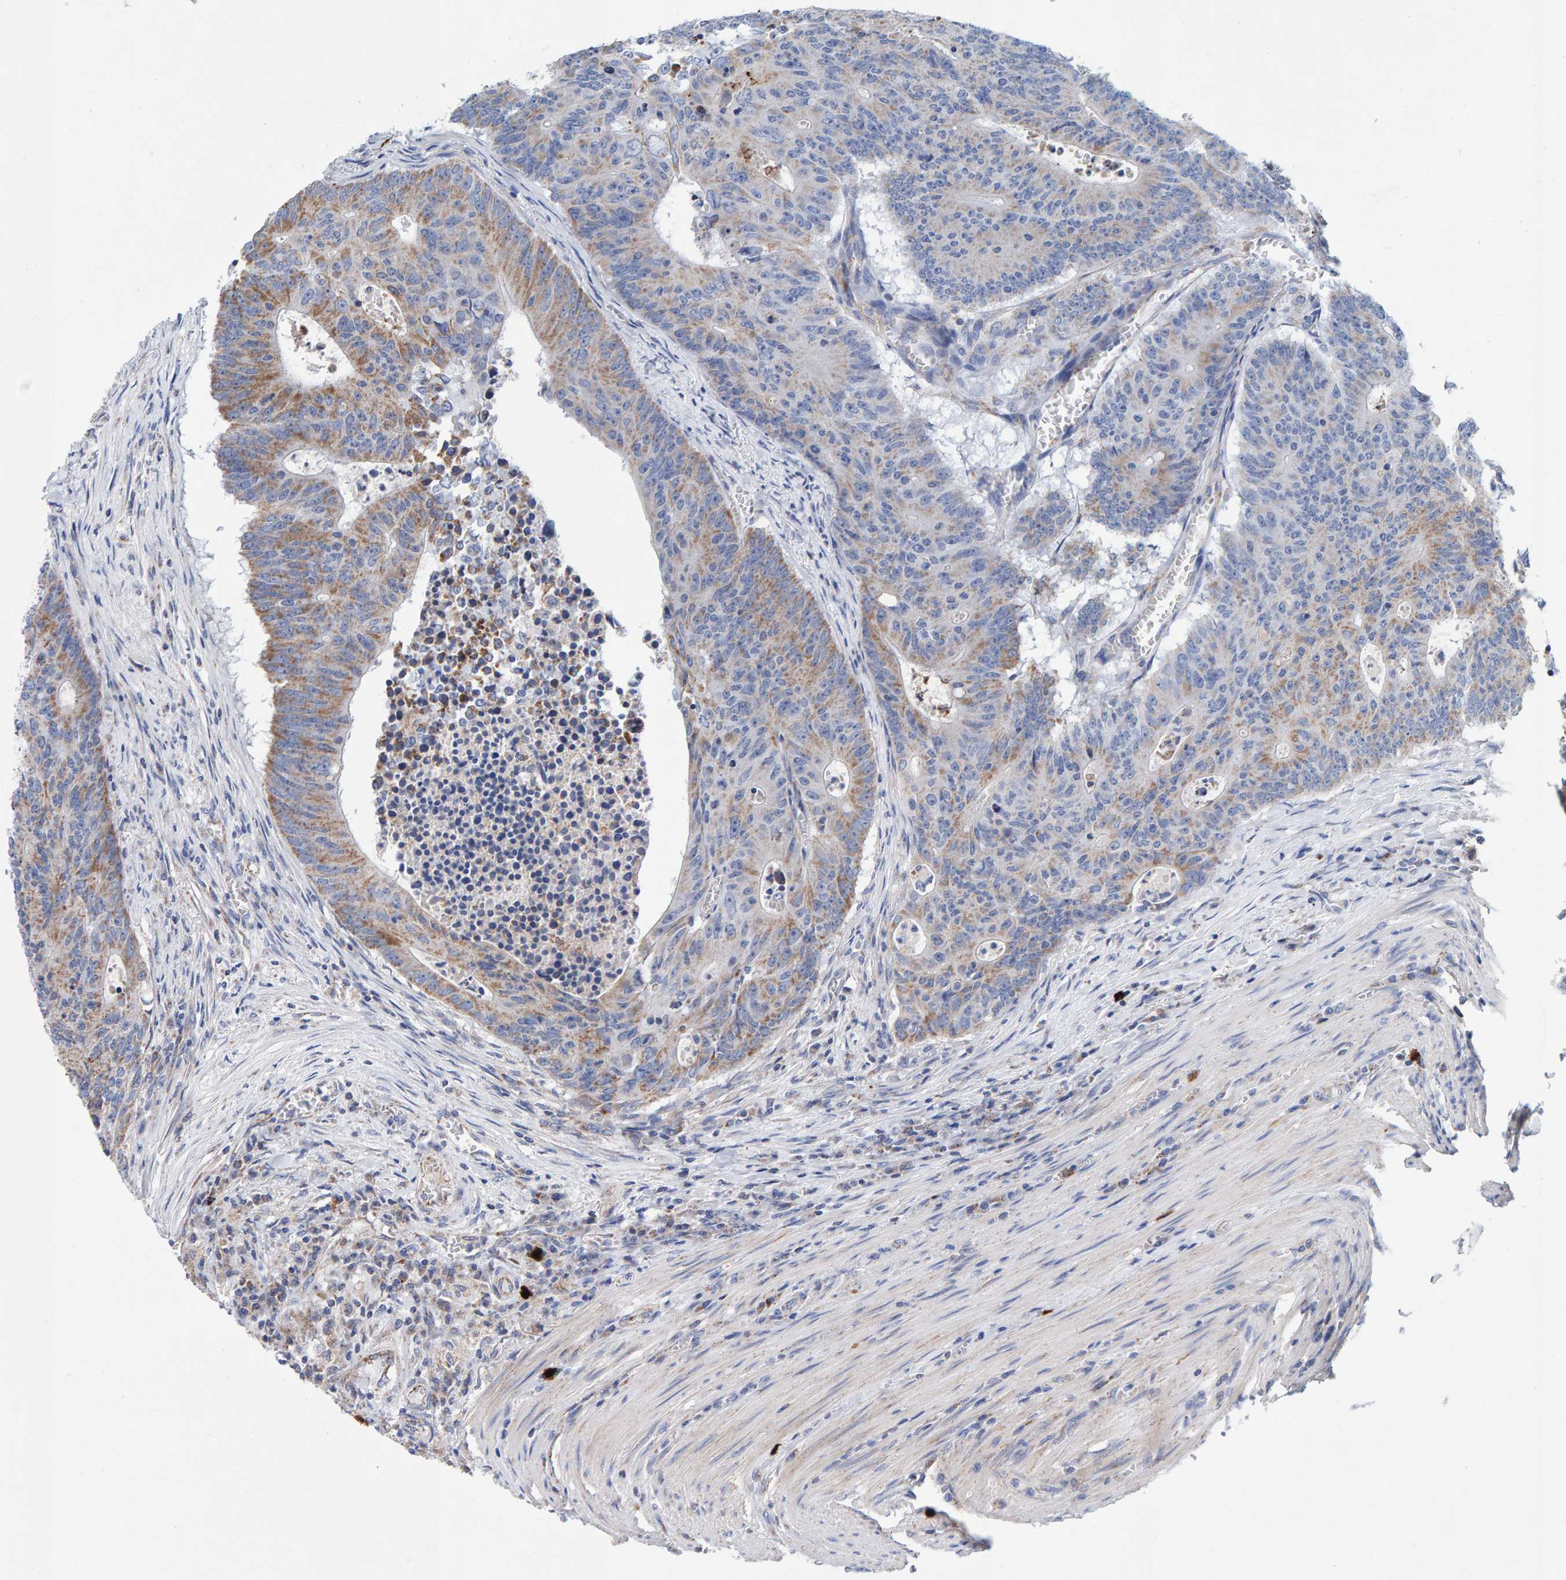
{"staining": {"intensity": "moderate", "quantity": "25%-75%", "location": "cytoplasmic/membranous"}, "tissue": "colorectal cancer", "cell_type": "Tumor cells", "image_type": "cancer", "snomed": [{"axis": "morphology", "description": "Adenocarcinoma, NOS"}, {"axis": "topography", "description": "Colon"}], "caption": "Protein staining demonstrates moderate cytoplasmic/membranous positivity in about 25%-75% of tumor cells in colorectal cancer (adenocarcinoma).", "gene": "EFR3A", "patient": {"sex": "male", "age": 87}}